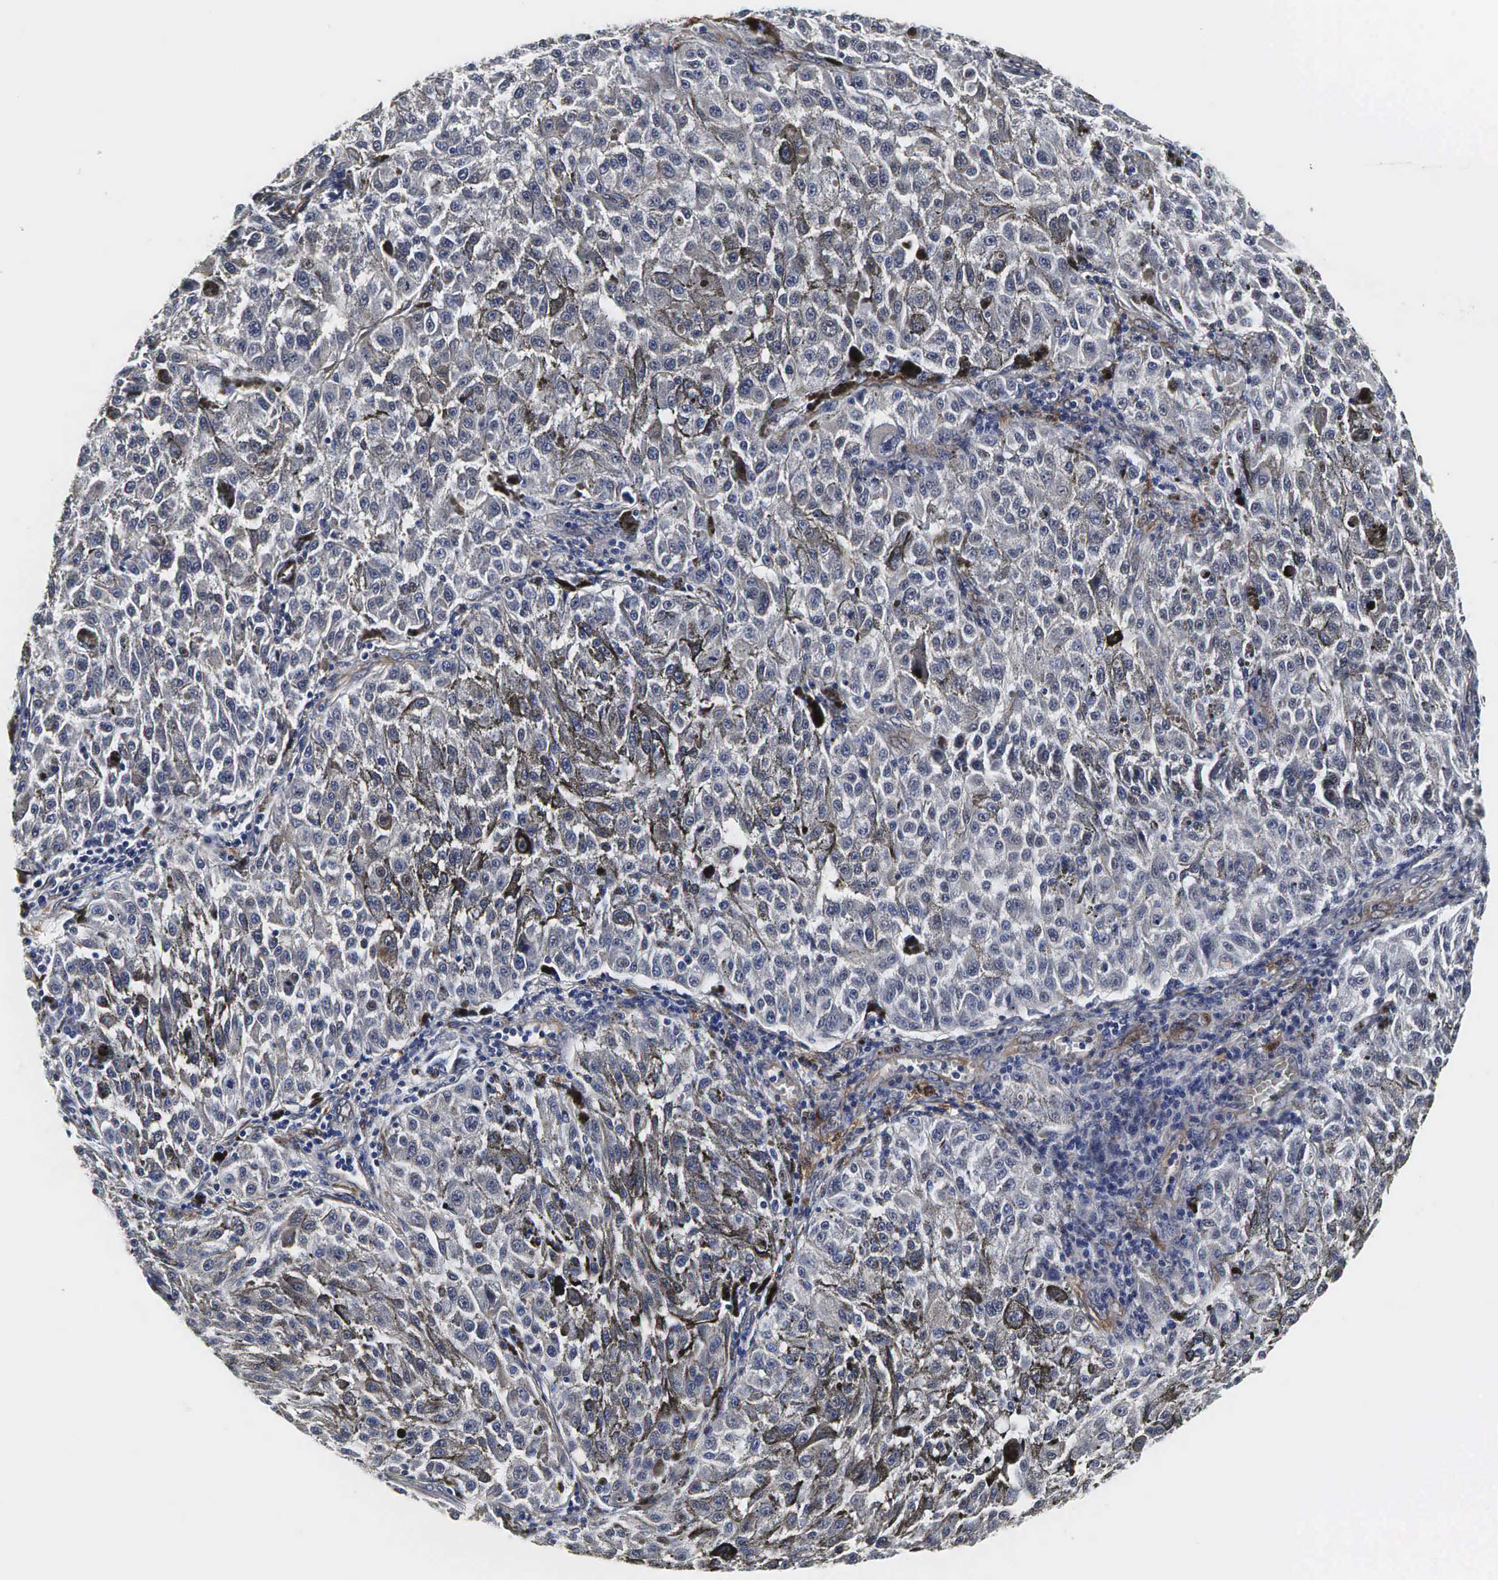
{"staining": {"intensity": "moderate", "quantity": "<25%", "location": "cytoplasmic/membranous,nuclear"}, "tissue": "melanoma", "cell_type": "Tumor cells", "image_type": "cancer", "snomed": [{"axis": "morphology", "description": "Malignant melanoma, NOS"}, {"axis": "topography", "description": "Skin"}], "caption": "Brown immunohistochemical staining in human melanoma reveals moderate cytoplasmic/membranous and nuclear positivity in approximately <25% of tumor cells. The staining was performed using DAB to visualize the protein expression in brown, while the nuclei were stained in blue with hematoxylin (Magnification: 20x).", "gene": "SPIN1", "patient": {"sex": "female", "age": 64}}